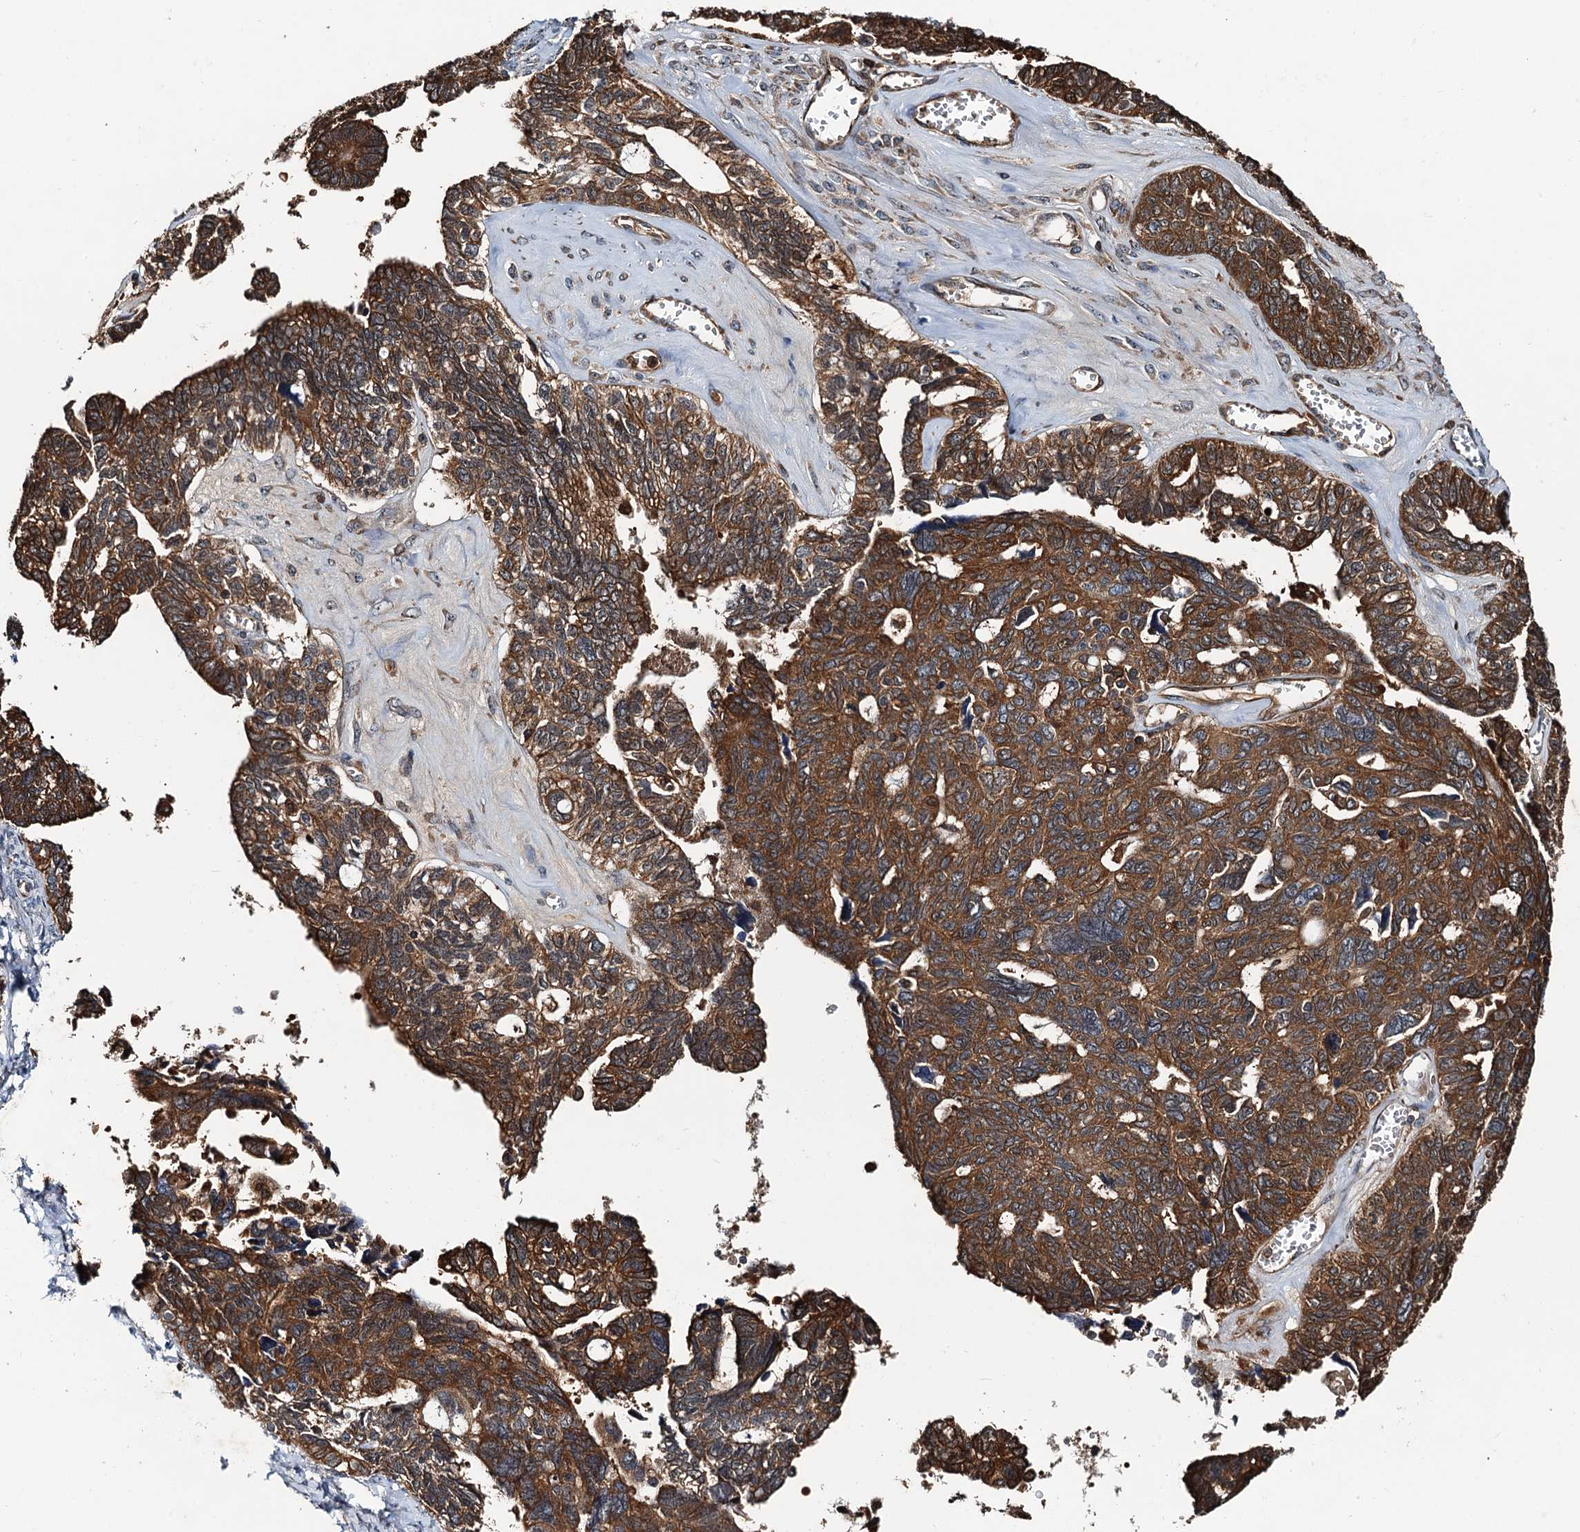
{"staining": {"intensity": "strong", "quantity": ">75%", "location": "cytoplasmic/membranous"}, "tissue": "ovarian cancer", "cell_type": "Tumor cells", "image_type": "cancer", "snomed": [{"axis": "morphology", "description": "Cystadenocarcinoma, serous, NOS"}, {"axis": "topography", "description": "Ovary"}], "caption": "Protein expression analysis of serous cystadenocarcinoma (ovarian) demonstrates strong cytoplasmic/membranous staining in about >75% of tumor cells. Using DAB (3,3'-diaminobenzidine) (brown) and hematoxylin (blue) stains, captured at high magnification using brightfield microscopy.", "gene": "USP6NL", "patient": {"sex": "female", "age": 79}}